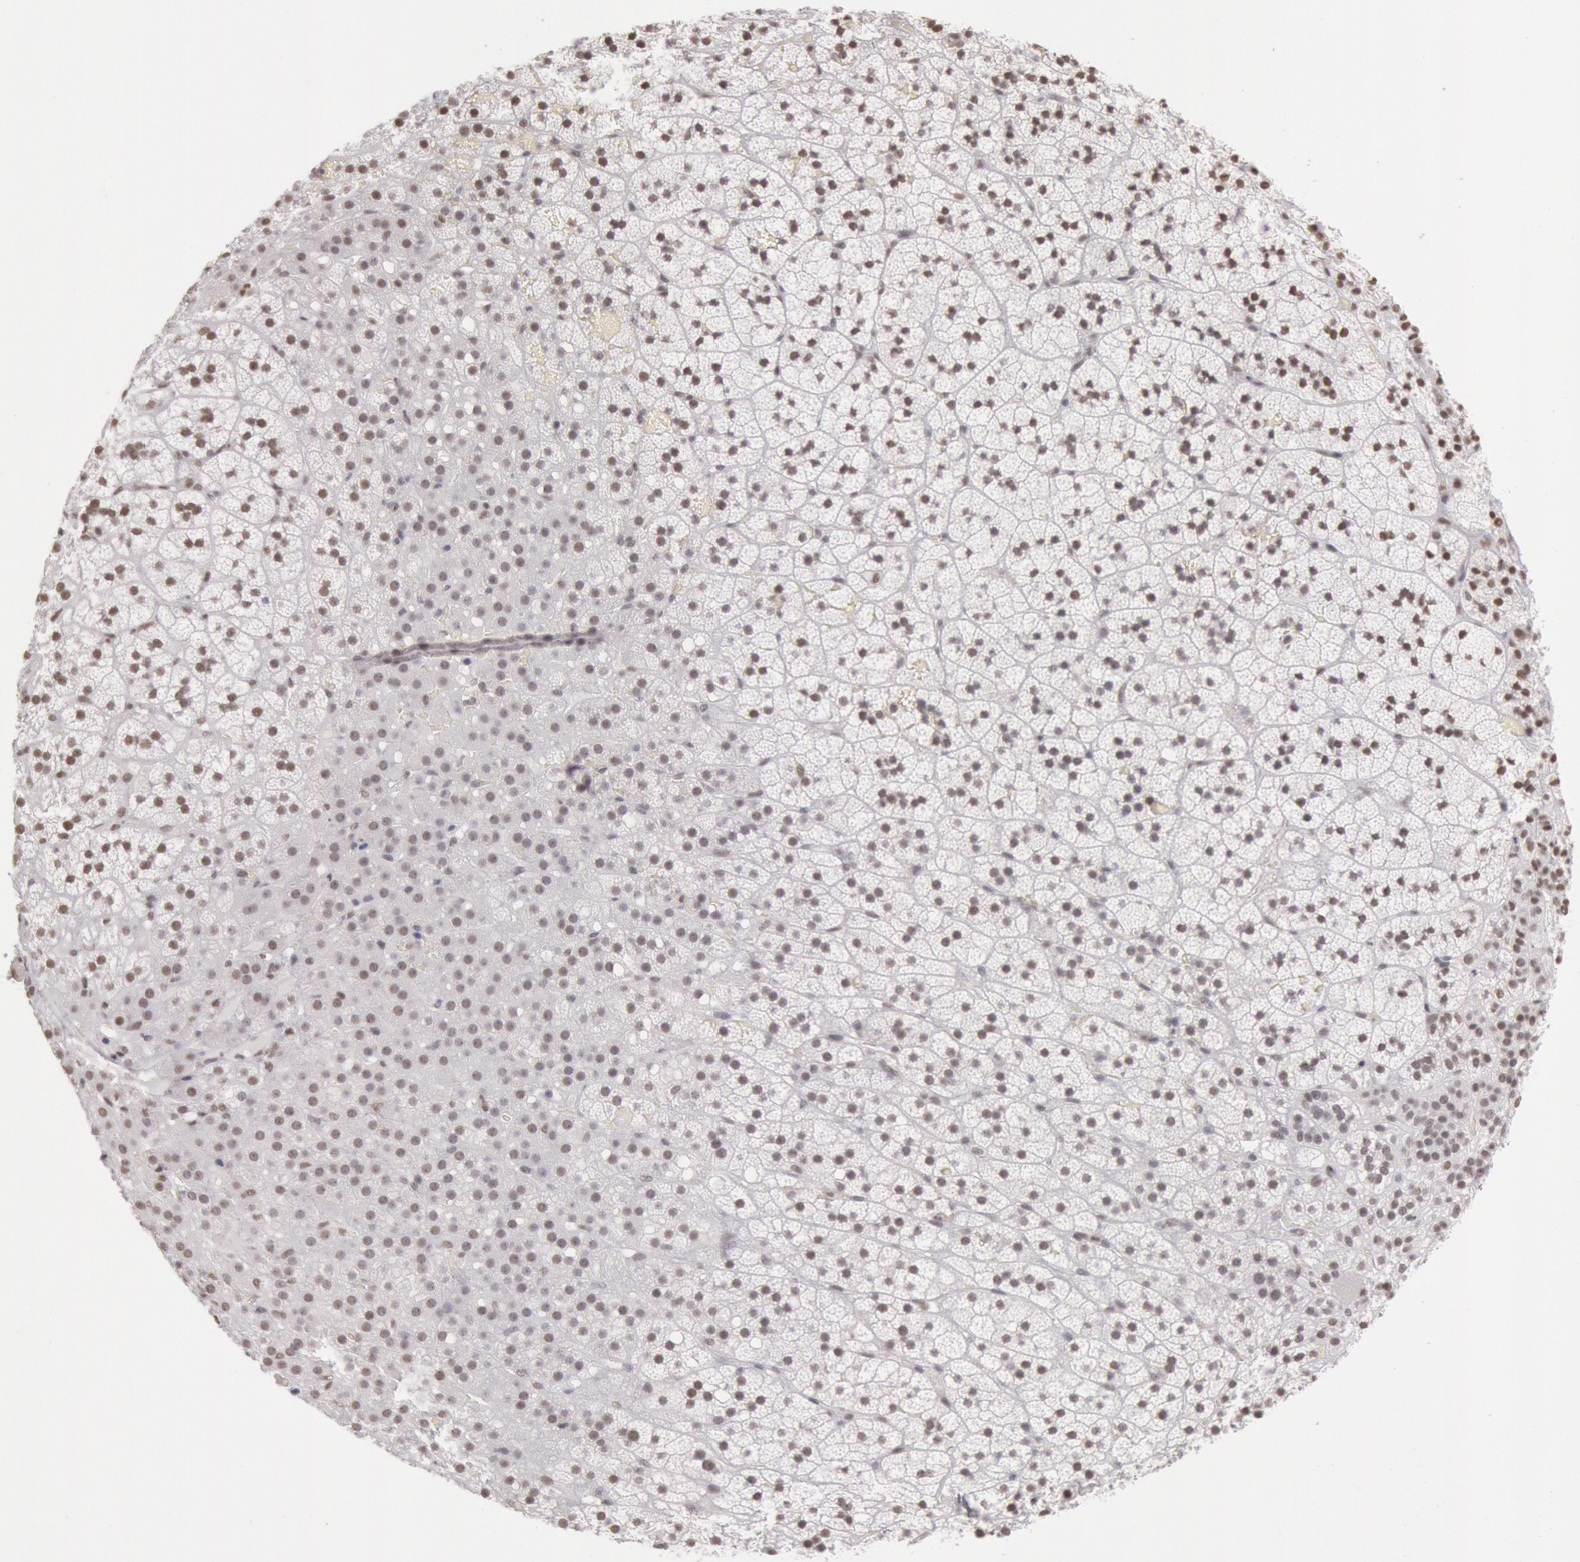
{"staining": {"intensity": "weak", "quantity": ">75%", "location": "nuclear"}, "tissue": "adrenal gland", "cell_type": "Glandular cells", "image_type": "normal", "snomed": [{"axis": "morphology", "description": "Normal tissue, NOS"}, {"axis": "topography", "description": "Adrenal gland"}], "caption": "Benign adrenal gland was stained to show a protein in brown. There is low levels of weak nuclear positivity in about >75% of glandular cells.", "gene": "ESS2", "patient": {"sex": "male", "age": 35}}